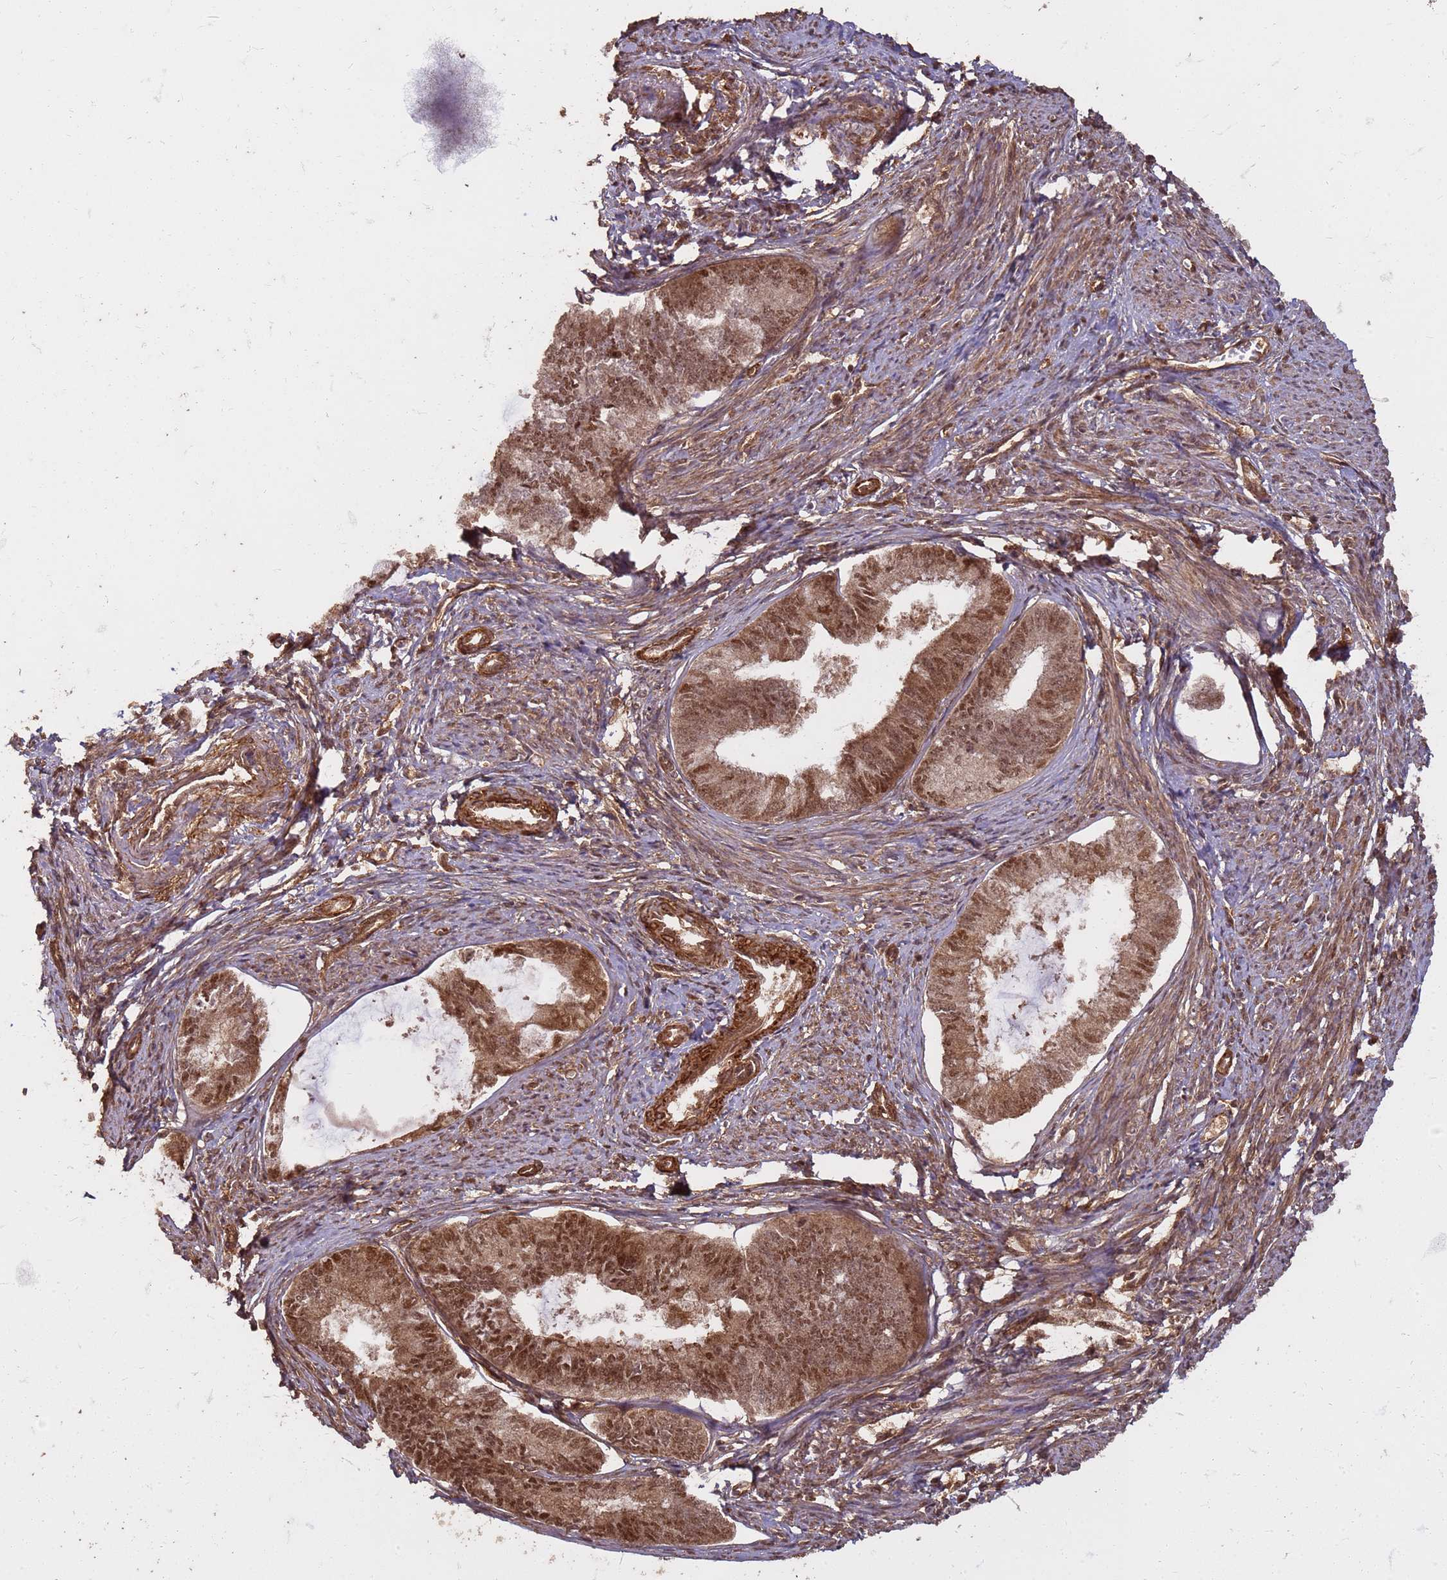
{"staining": {"intensity": "moderate", "quantity": ">75%", "location": "cytoplasmic/membranous,nuclear"}, "tissue": "endometrial cancer", "cell_type": "Tumor cells", "image_type": "cancer", "snomed": [{"axis": "morphology", "description": "Adenocarcinoma, NOS"}, {"axis": "topography", "description": "Endometrium"}], "caption": "About >75% of tumor cells in human endometrial adenocarcinoma exhibit moderate cytoplasmic/membranous and nuclear protein positivity as visualized by brown immunohistochemical staining.", "gene": "KIF26A", "patient": {"sex": "female", "age": 86}}